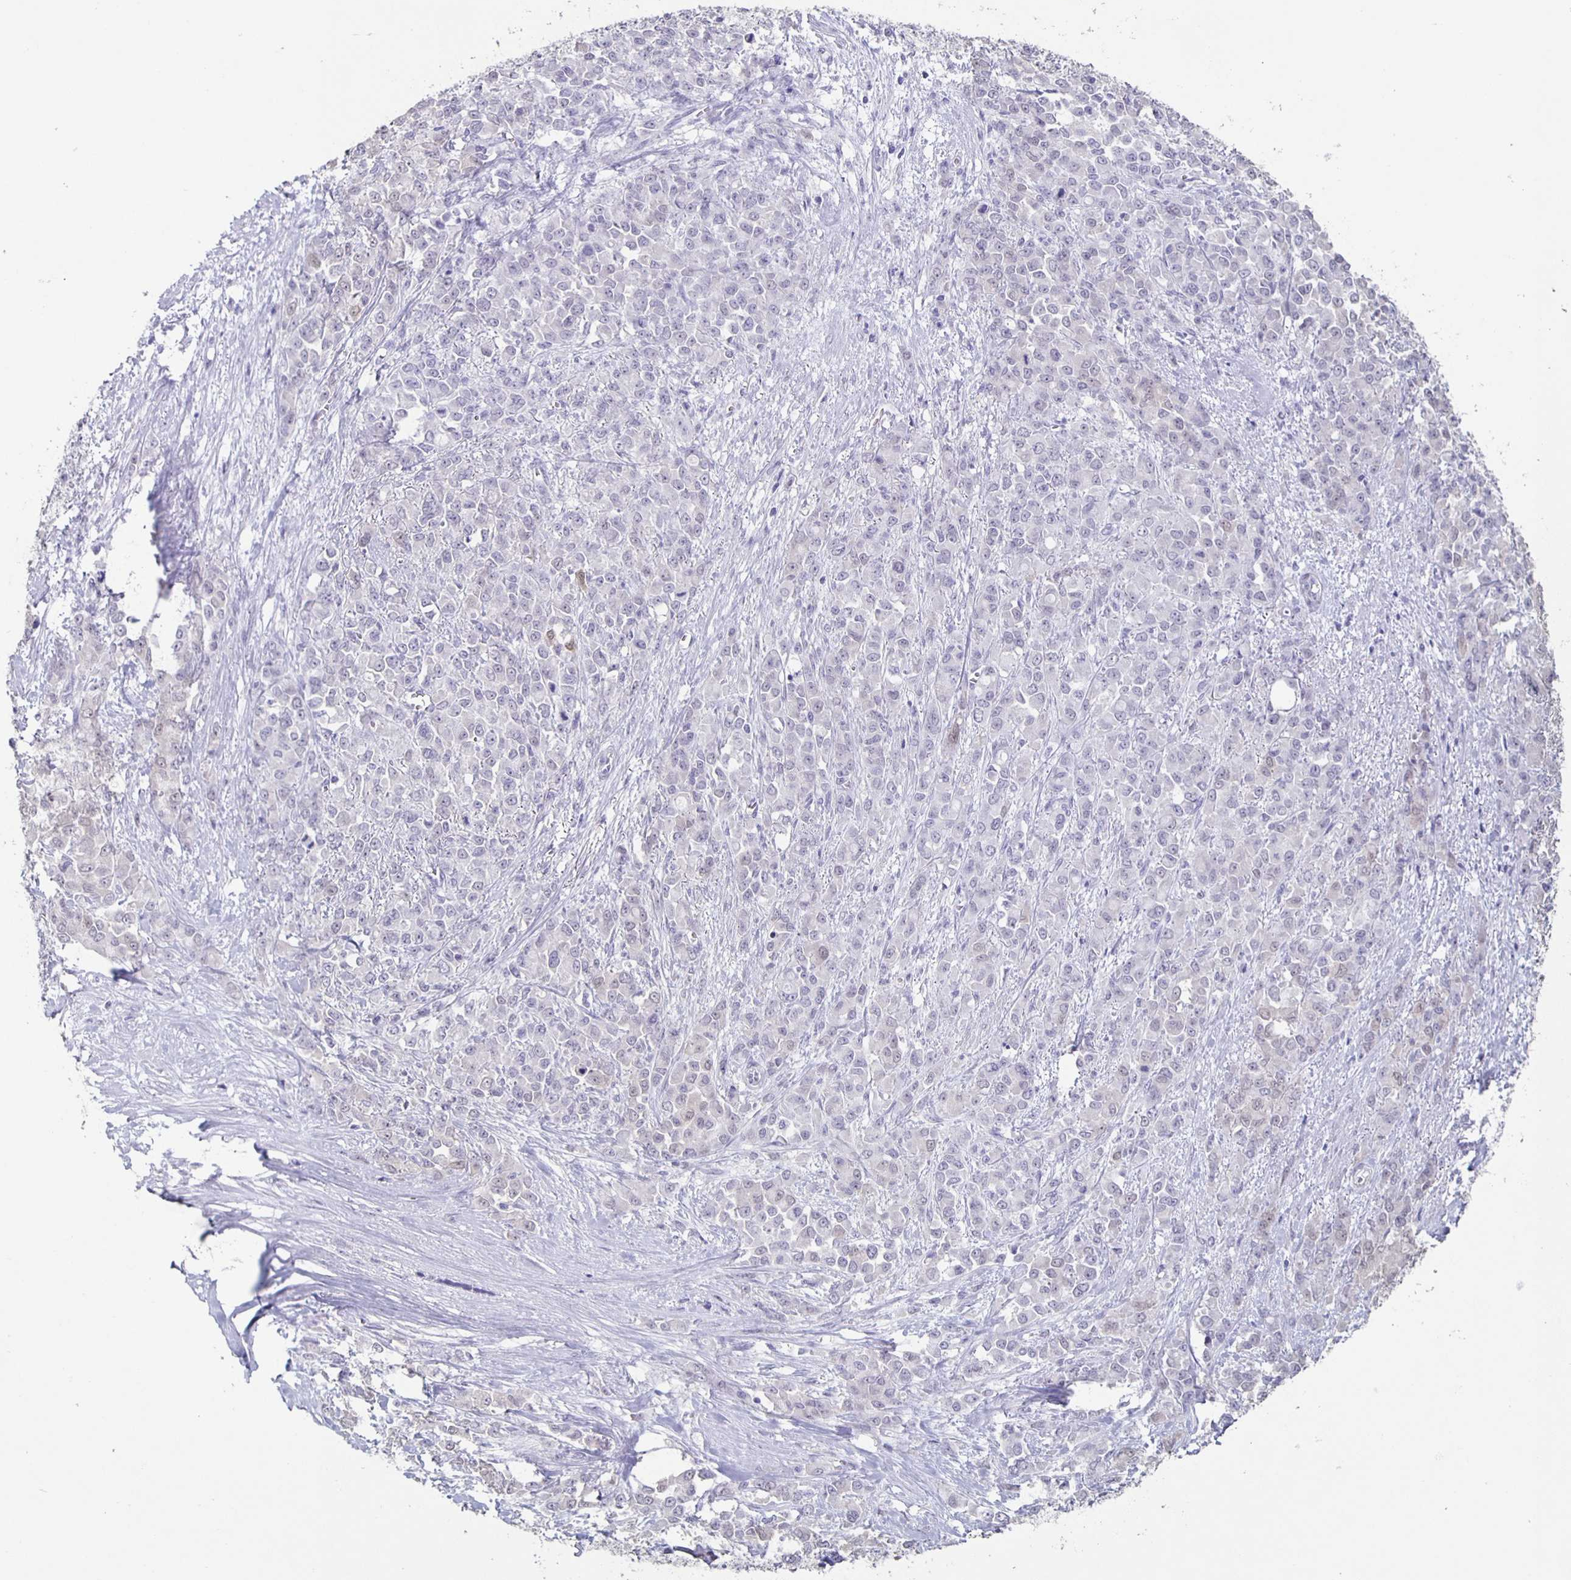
{"staining": {"intensity": "negative", "quantity": "none", "location": "none"}, "tissue": "stomach cancer", "cell_type": "Tumor cells", "image_type": "cancer", "snomed": [{"axis": "morphology", "description": "Adenocarcinoma, NOS"}, {"axis": "topography", "description": "Stomach"}], "caption": "IHC histopathology image of neoplastic tissue: human stomach cancer stained with DAB exhibits no significant protein staining in tumor cells. (DAB IHC with hematoxylin counter stain).", "gene": "TPPP", "patient": {"sex": "female", "age": 76}}